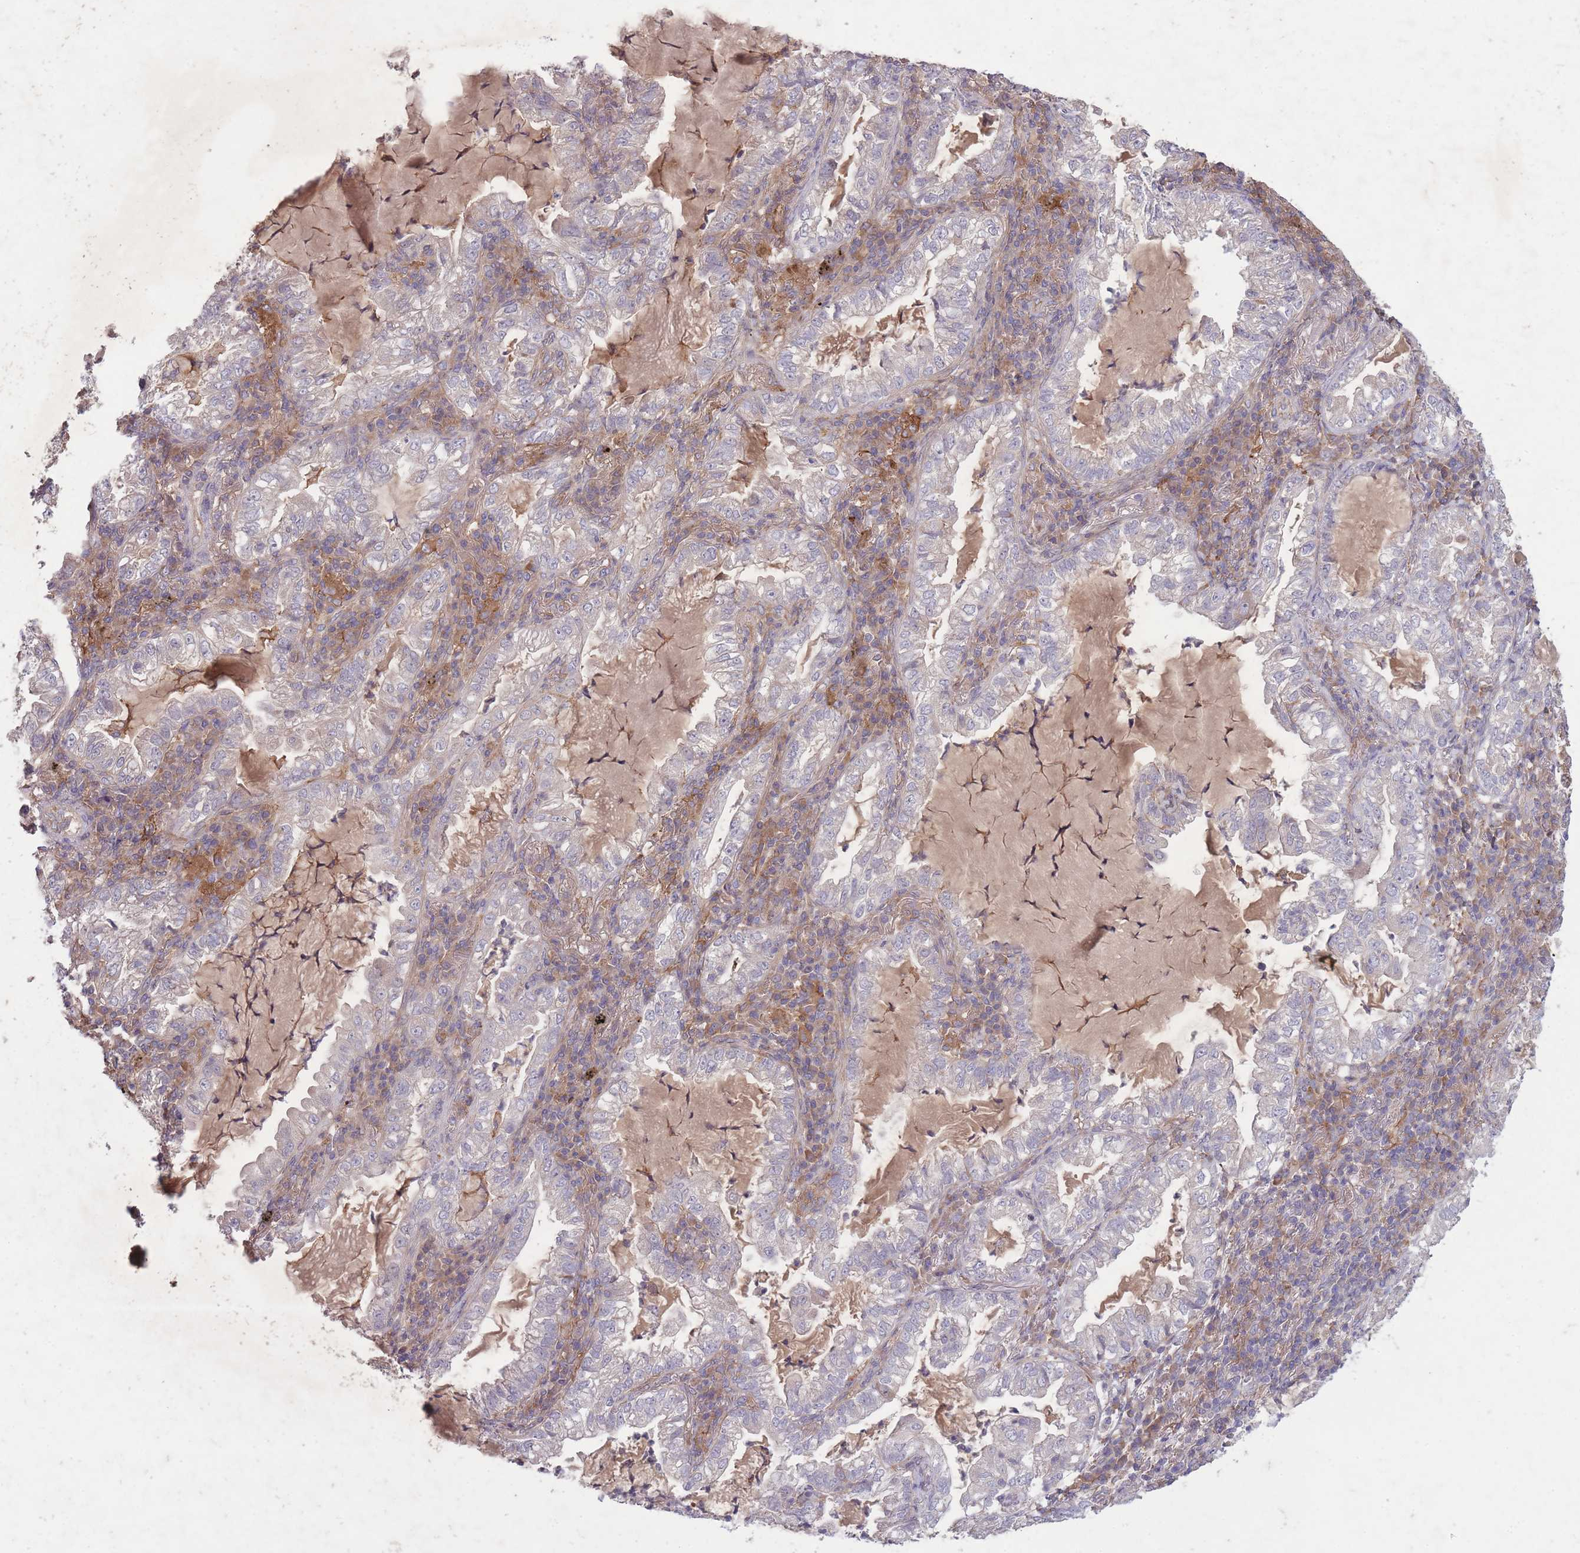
{"staining": {"intensity": "negative", "quantity": "none", "location": "none"}, "tissue": "lung cancer", "cell_type": "Tumor cells", "image_type": "cancer", "snomed": [{"axis": "morphology", "description": "Adenocarcinoma, NOS"}, {"axis": "topography", "description": "Lung"}], "caption": "The histopathology image demonstrates no staining of tumor cells in lung cancer.", "gene": "OR2V2", "patient": {"sex": "female", "age": 73}}